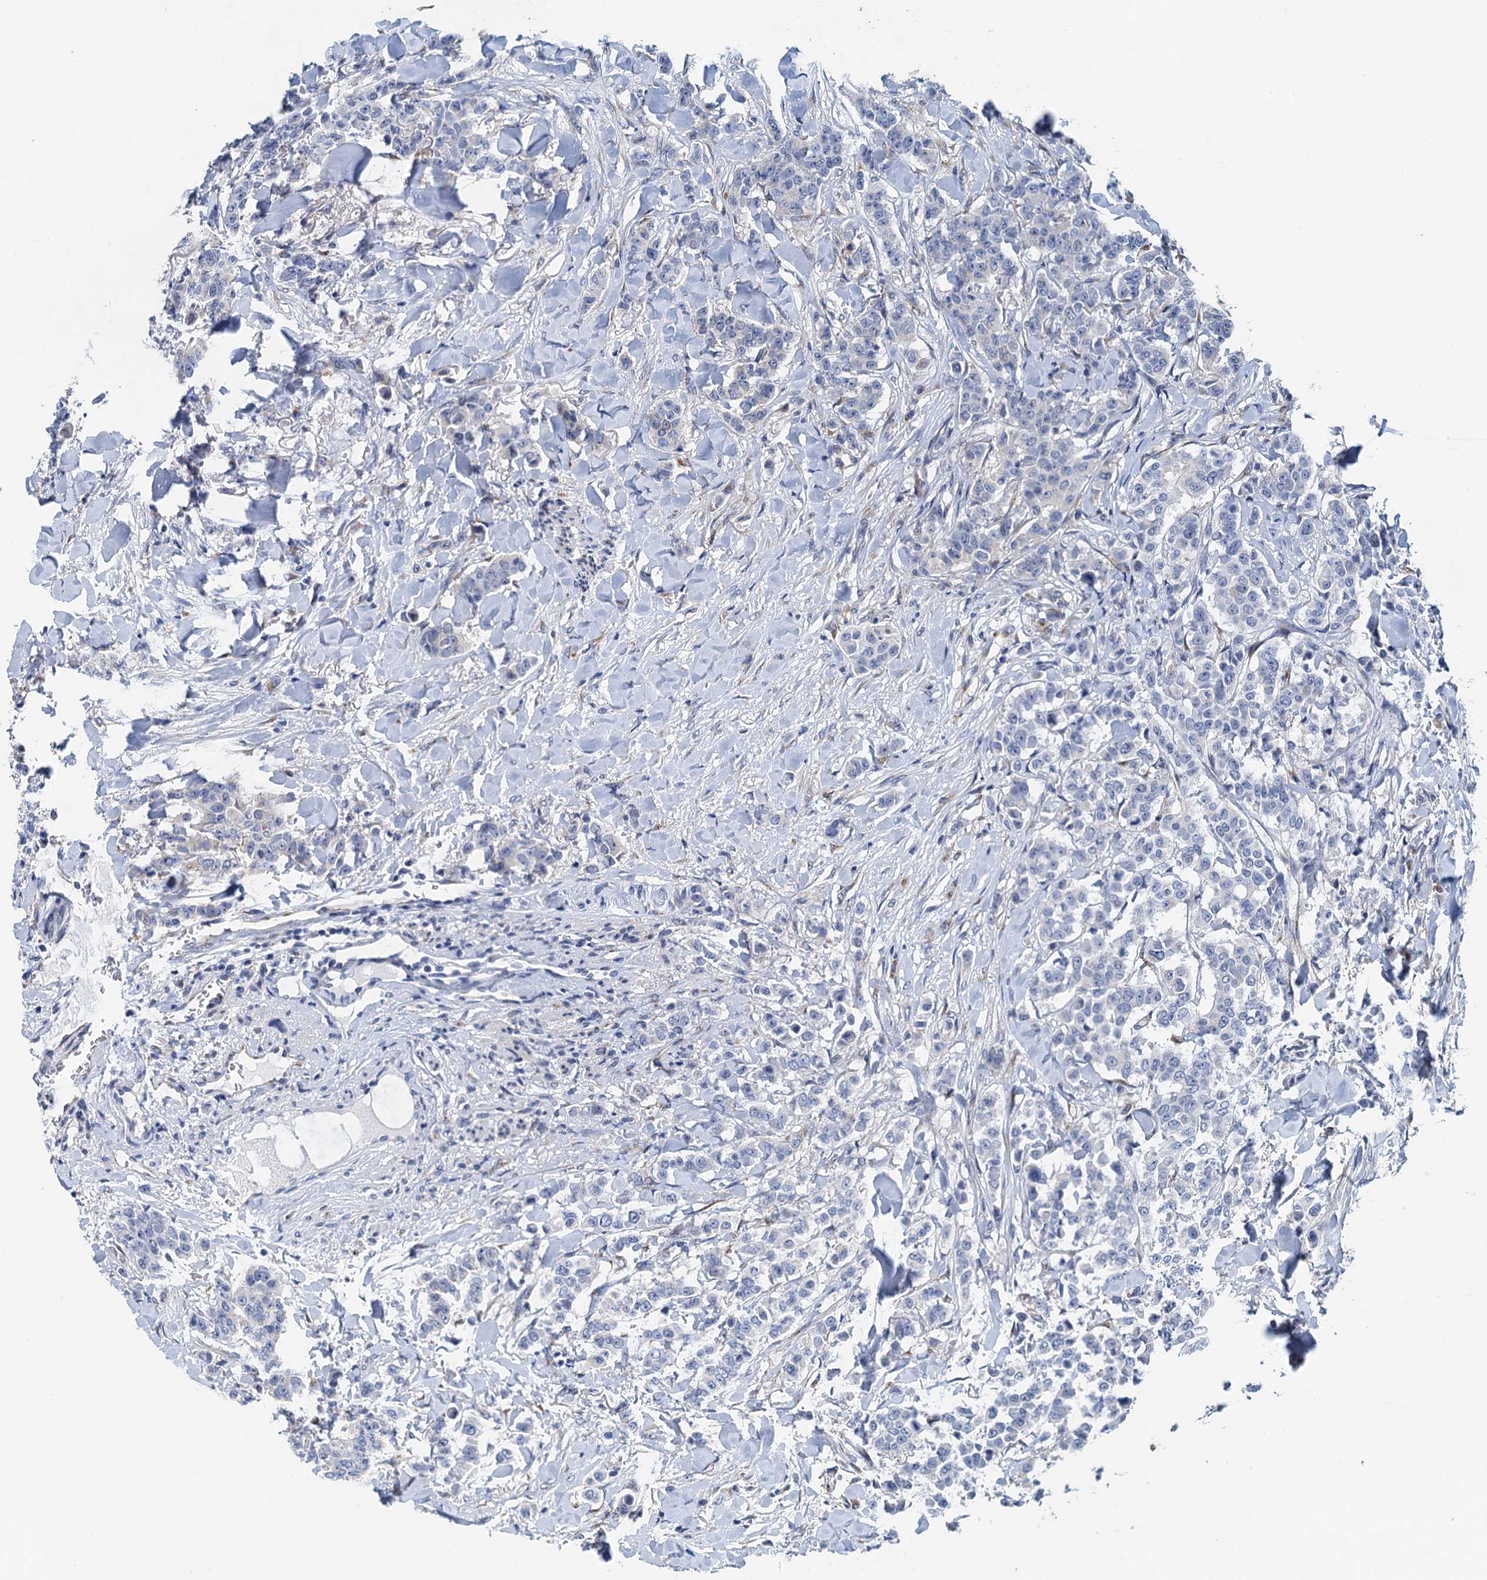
{"staining": {"intensity": "negative", "quantity": "none", "location": "none"}, "tissue": "breast cancer", "cell_type": "Tumor cells", "image_type": "cancer", "snomed": [{"axis": "morphology", "description": "Duct carcinoma"}, {"axis": "topography", "description": "Breast"}], "caption": "IHC histopathology image of neoplastic tissue: intraductal carcinoma (breast) stained with DAB demonstrates no significant protein staining in tumor cells.", "gene": "NBEA", "patient": {"sex": "female", "age": 40}}